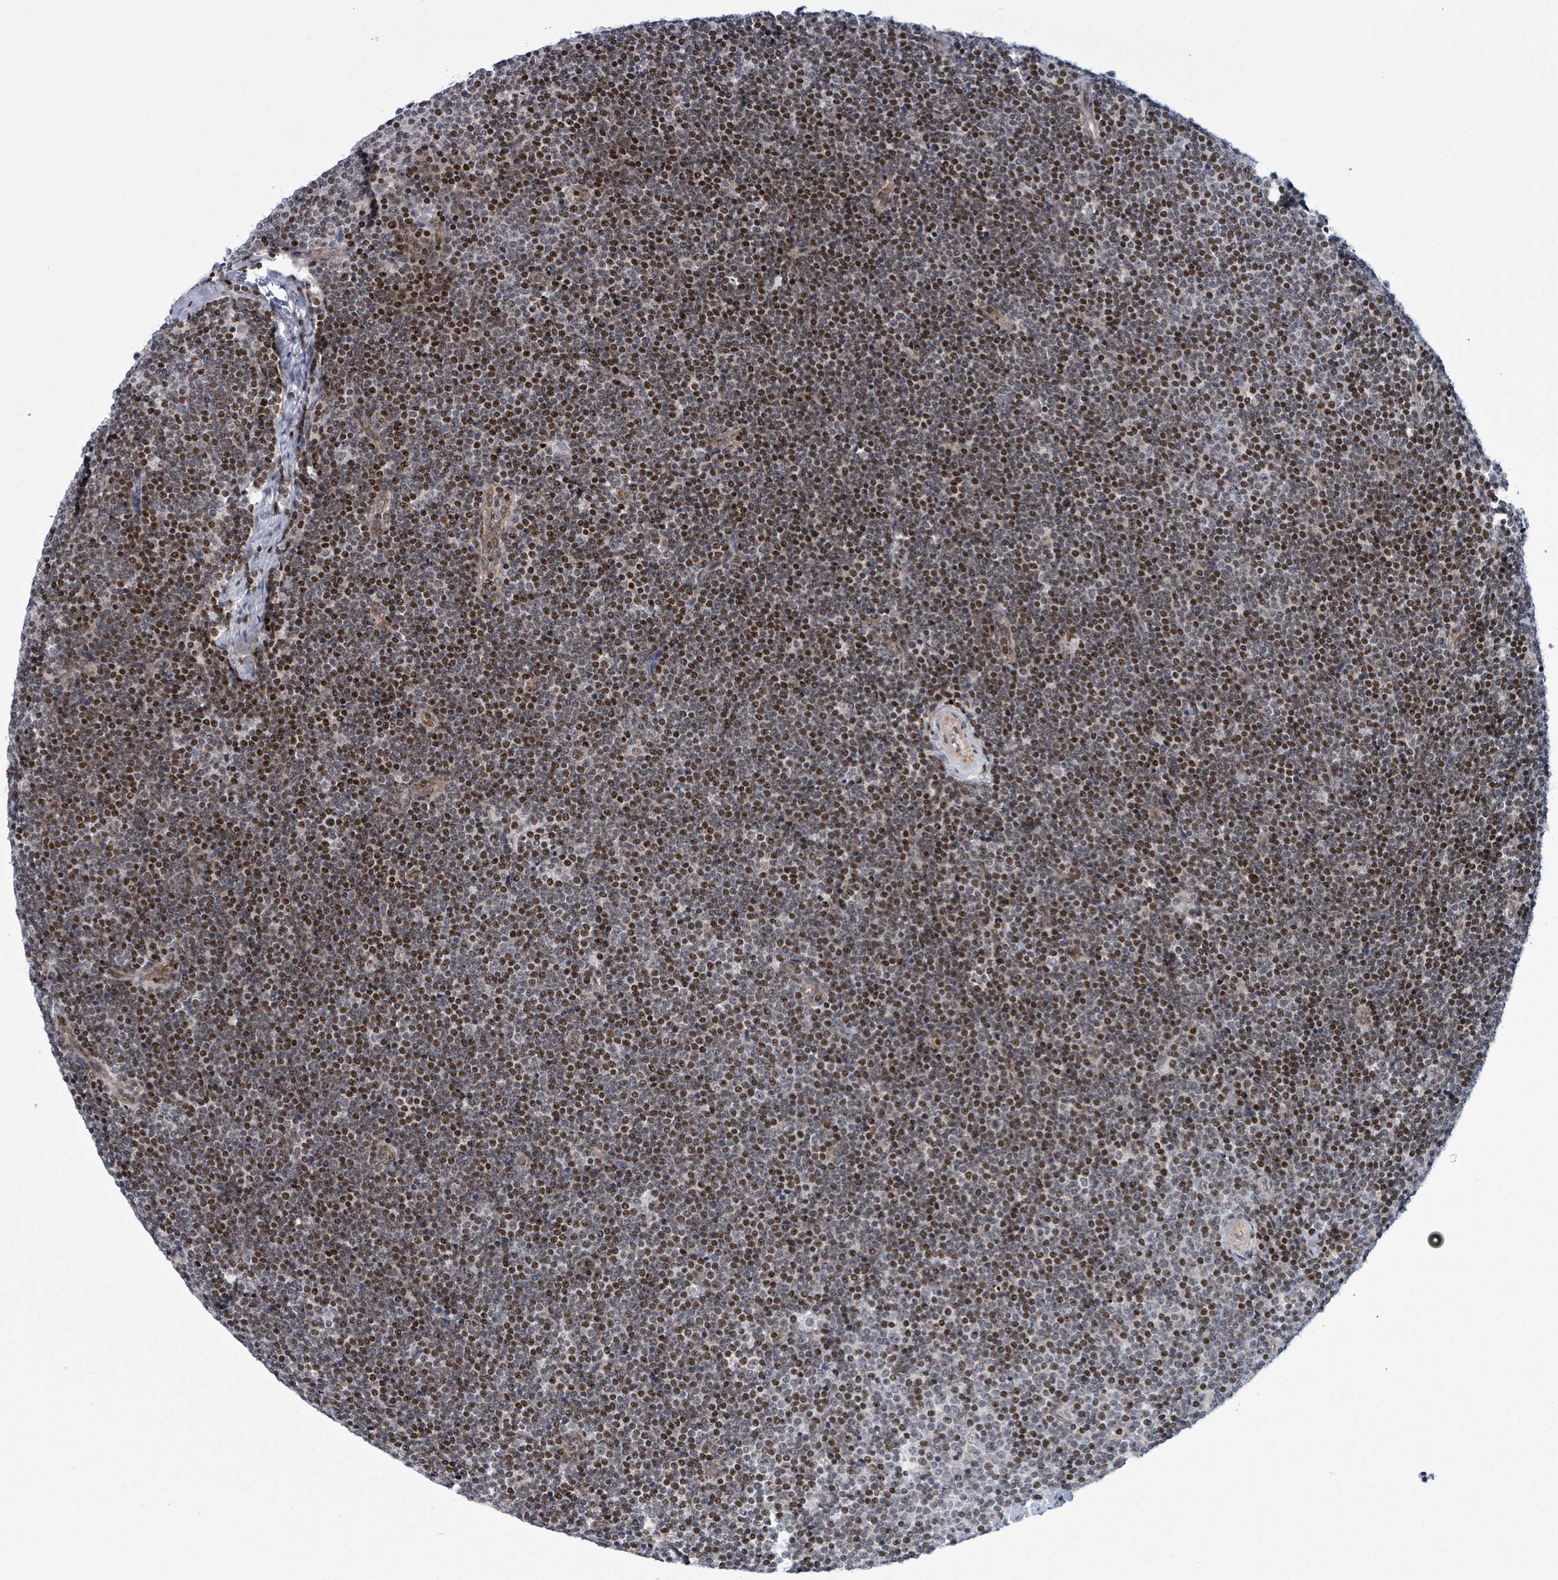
{"staining": {"intensity": "strong", "quantity": "25%-75%", "location": "nuclear"}, "tissue": "lymphoma", "cell_type": "Tumor cells", "image_type": "cancer", "snomed": [{"axis": "morphology", "description": "Malignant lymphoma, non-Hodgkin's type, Low grade"}, {"axis": "topography", "description": "Lymph node"}], "caption": "Immunohistochemistry image of neoplastic tissue: malignant lymphoma, non-Hodgkin's type (low-grade) stained using IHC reveals high levels of strong protein expression localized specifically in the nuclear of tumor cells, appearing as a nuclear brown color.", "gene": "FNDC4", "patient": {"sex": "male", "age": 48}}